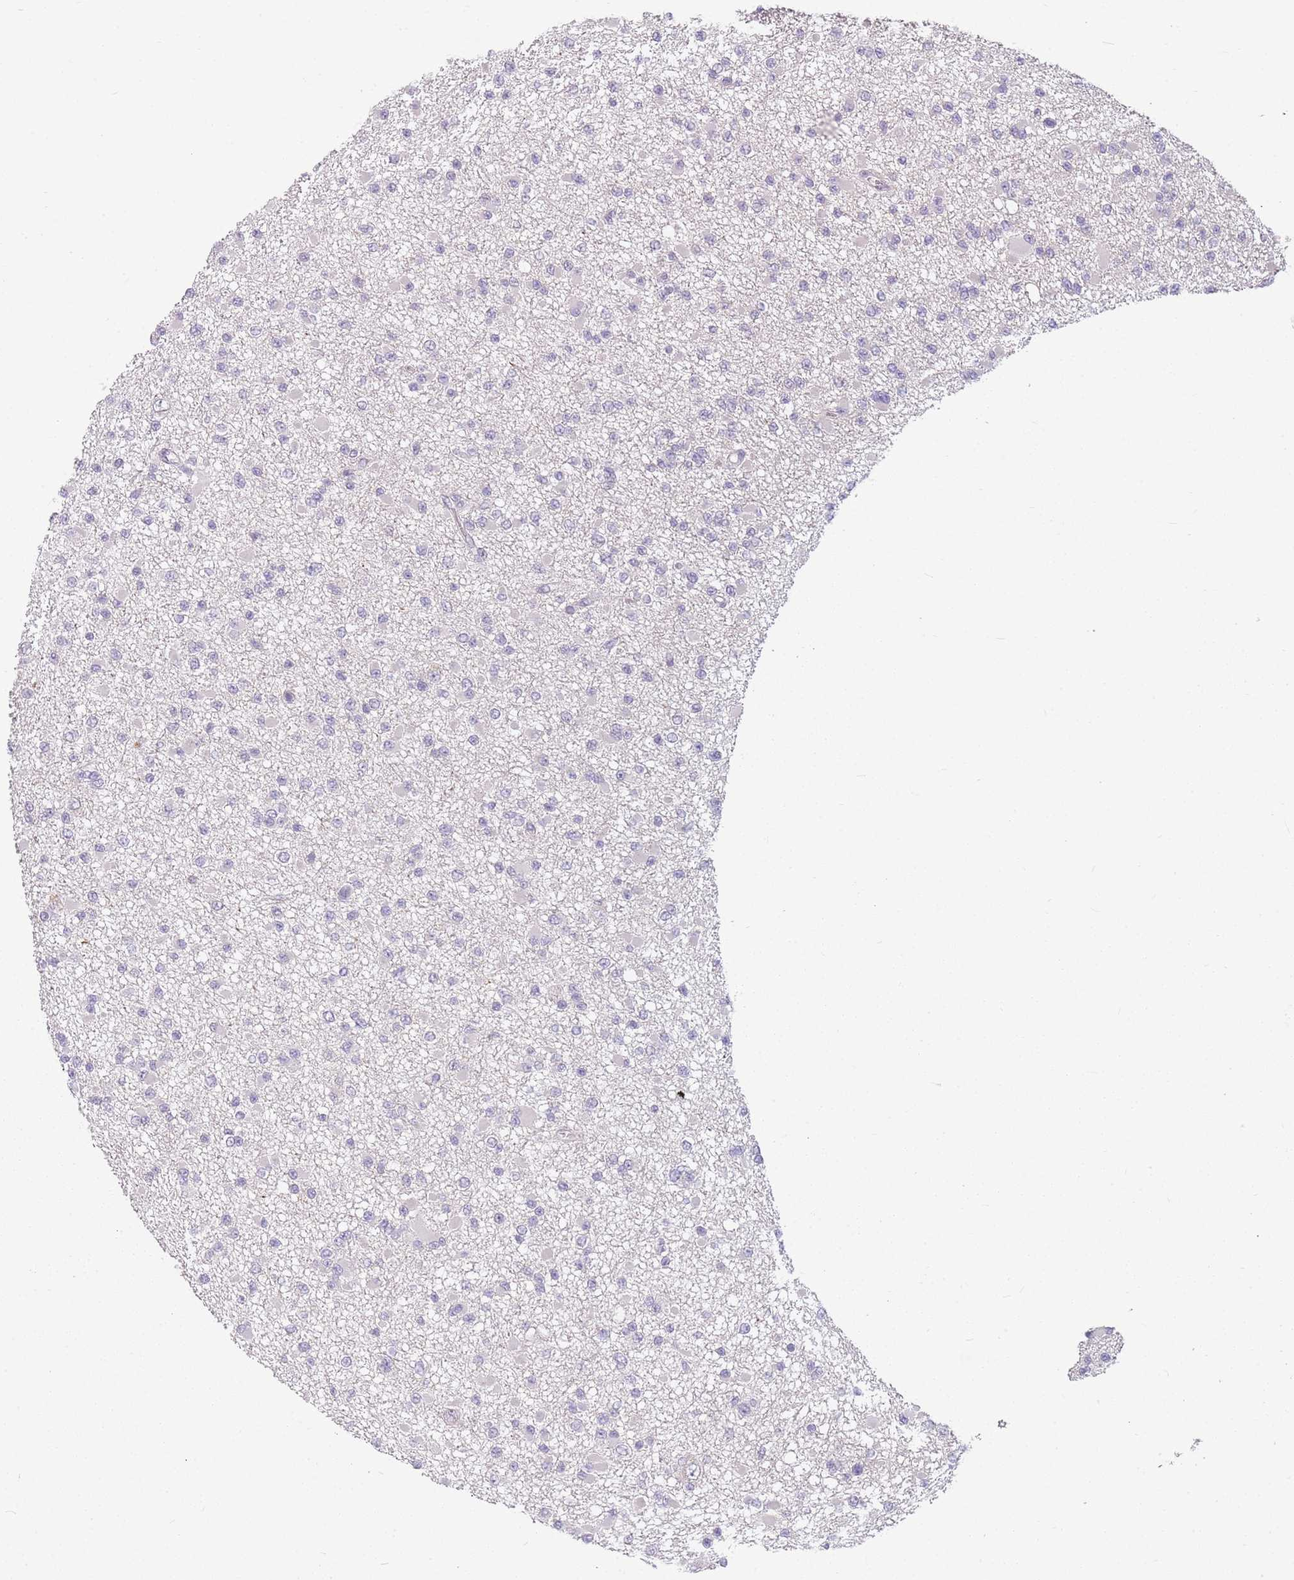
{"staining": {"intensity": "negative", "quantity": "none", "location": "none"}, "tissue": "glioma", "cell_type": "Tumor cells", "image_type": "cancer", "snomed": [{"axis": "morphology", "description": "Glioma, malignant, Low grade"}, {"axis": "topography", "description": "Brain"}], "caption": "Malignant glioma (low-grade) was stained to show a protein in brown. There is no significant staining in tumor cells.", "gene": "DEFB116", "patient": {"sex": "female", "age": 22}}